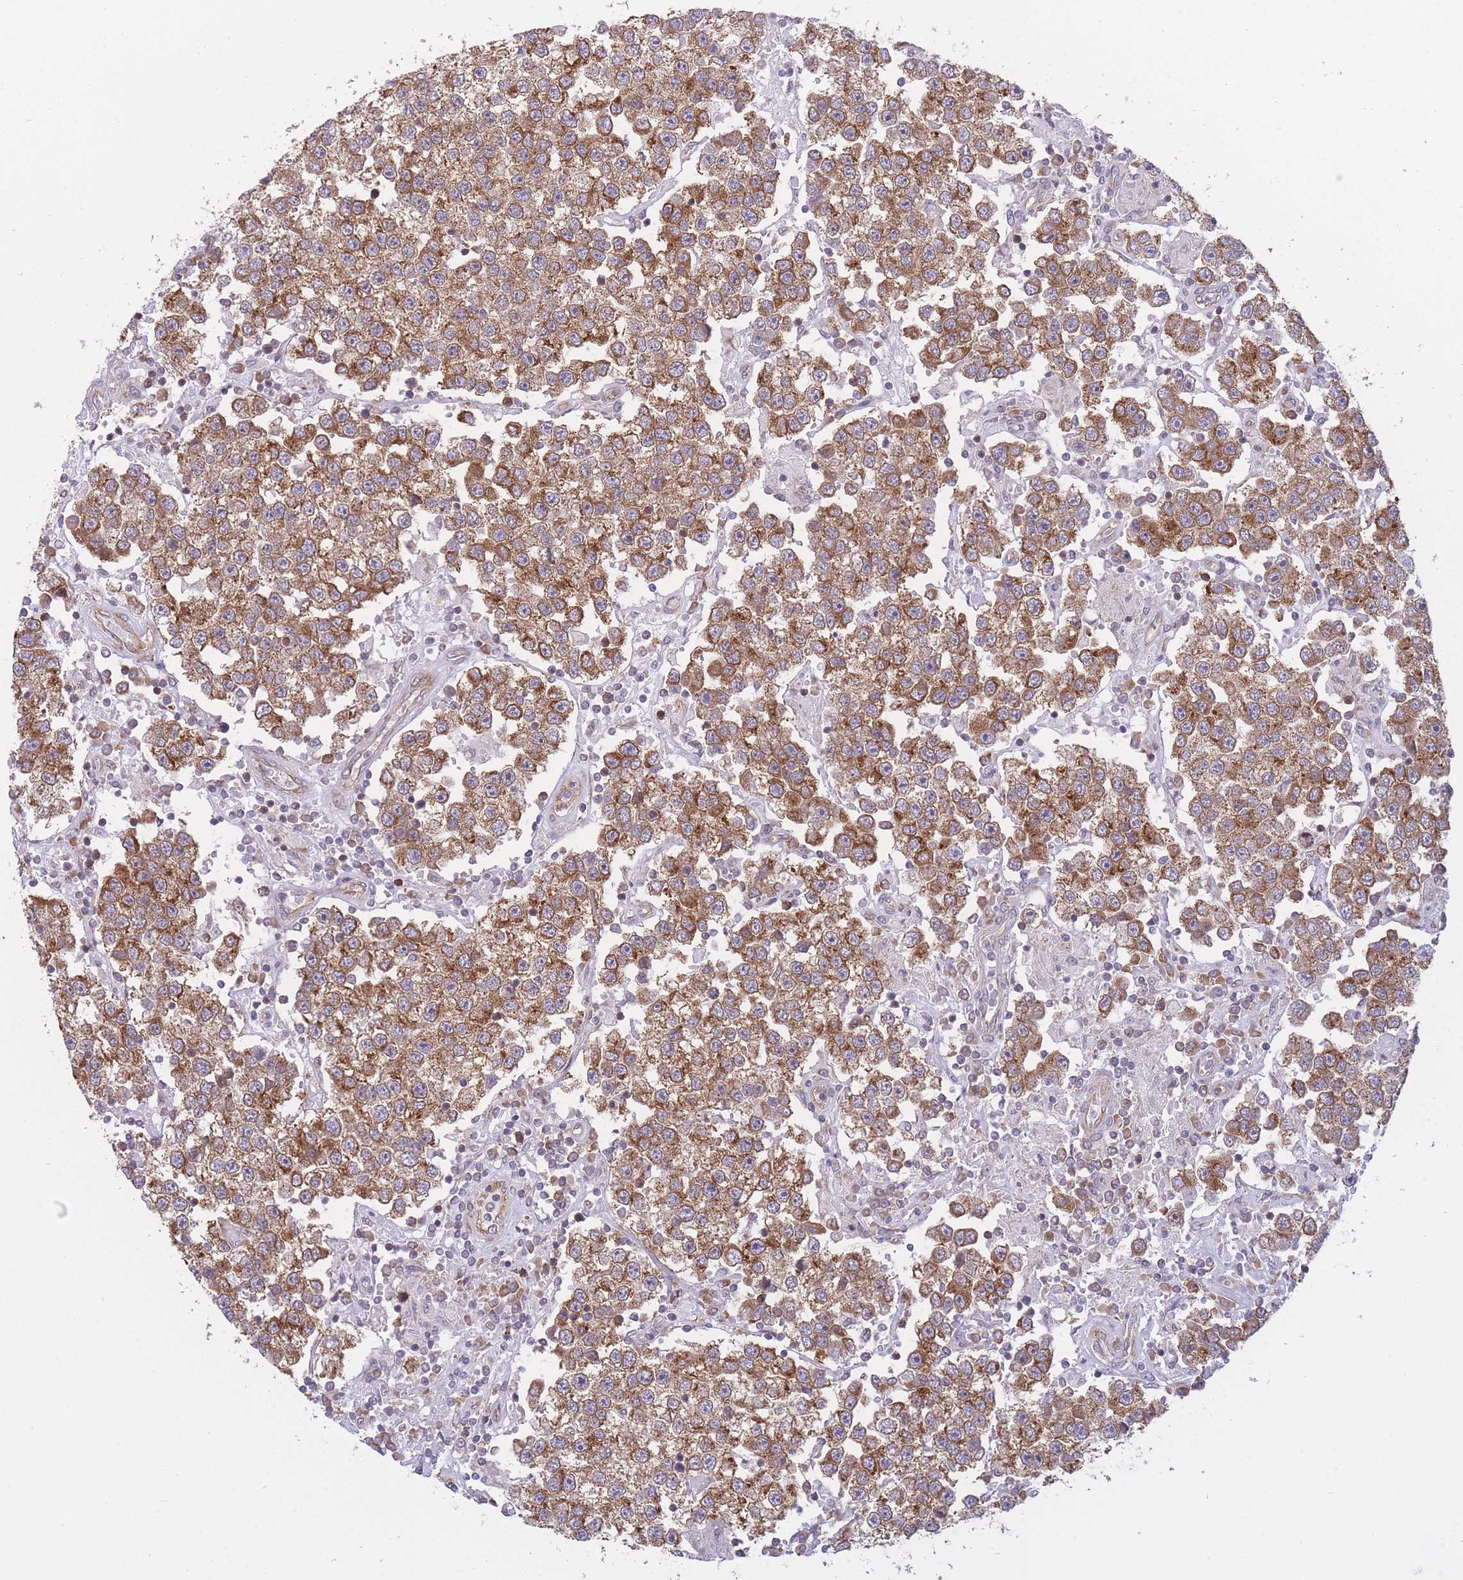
{"staining": {"intensity": "moderate", "quantity": ">75%", "location": "cytoplasmic/membranous"}, "tissue": "testis cancer", "cell_type": "Tumor cells", "image_type": "cancer", "snomed": [{"axis": "morphology", "description": "Seminoma, NOS"}, {"axis": "topography", "description": "Testis"}], "caption": "Tumor cells reveal medium levels of moderate cytoplasmic/membranous expression in about >75% of cells in testis seminoma.", "gene": "CCDC124", "patient": {"sex": "male", "age": 37}}